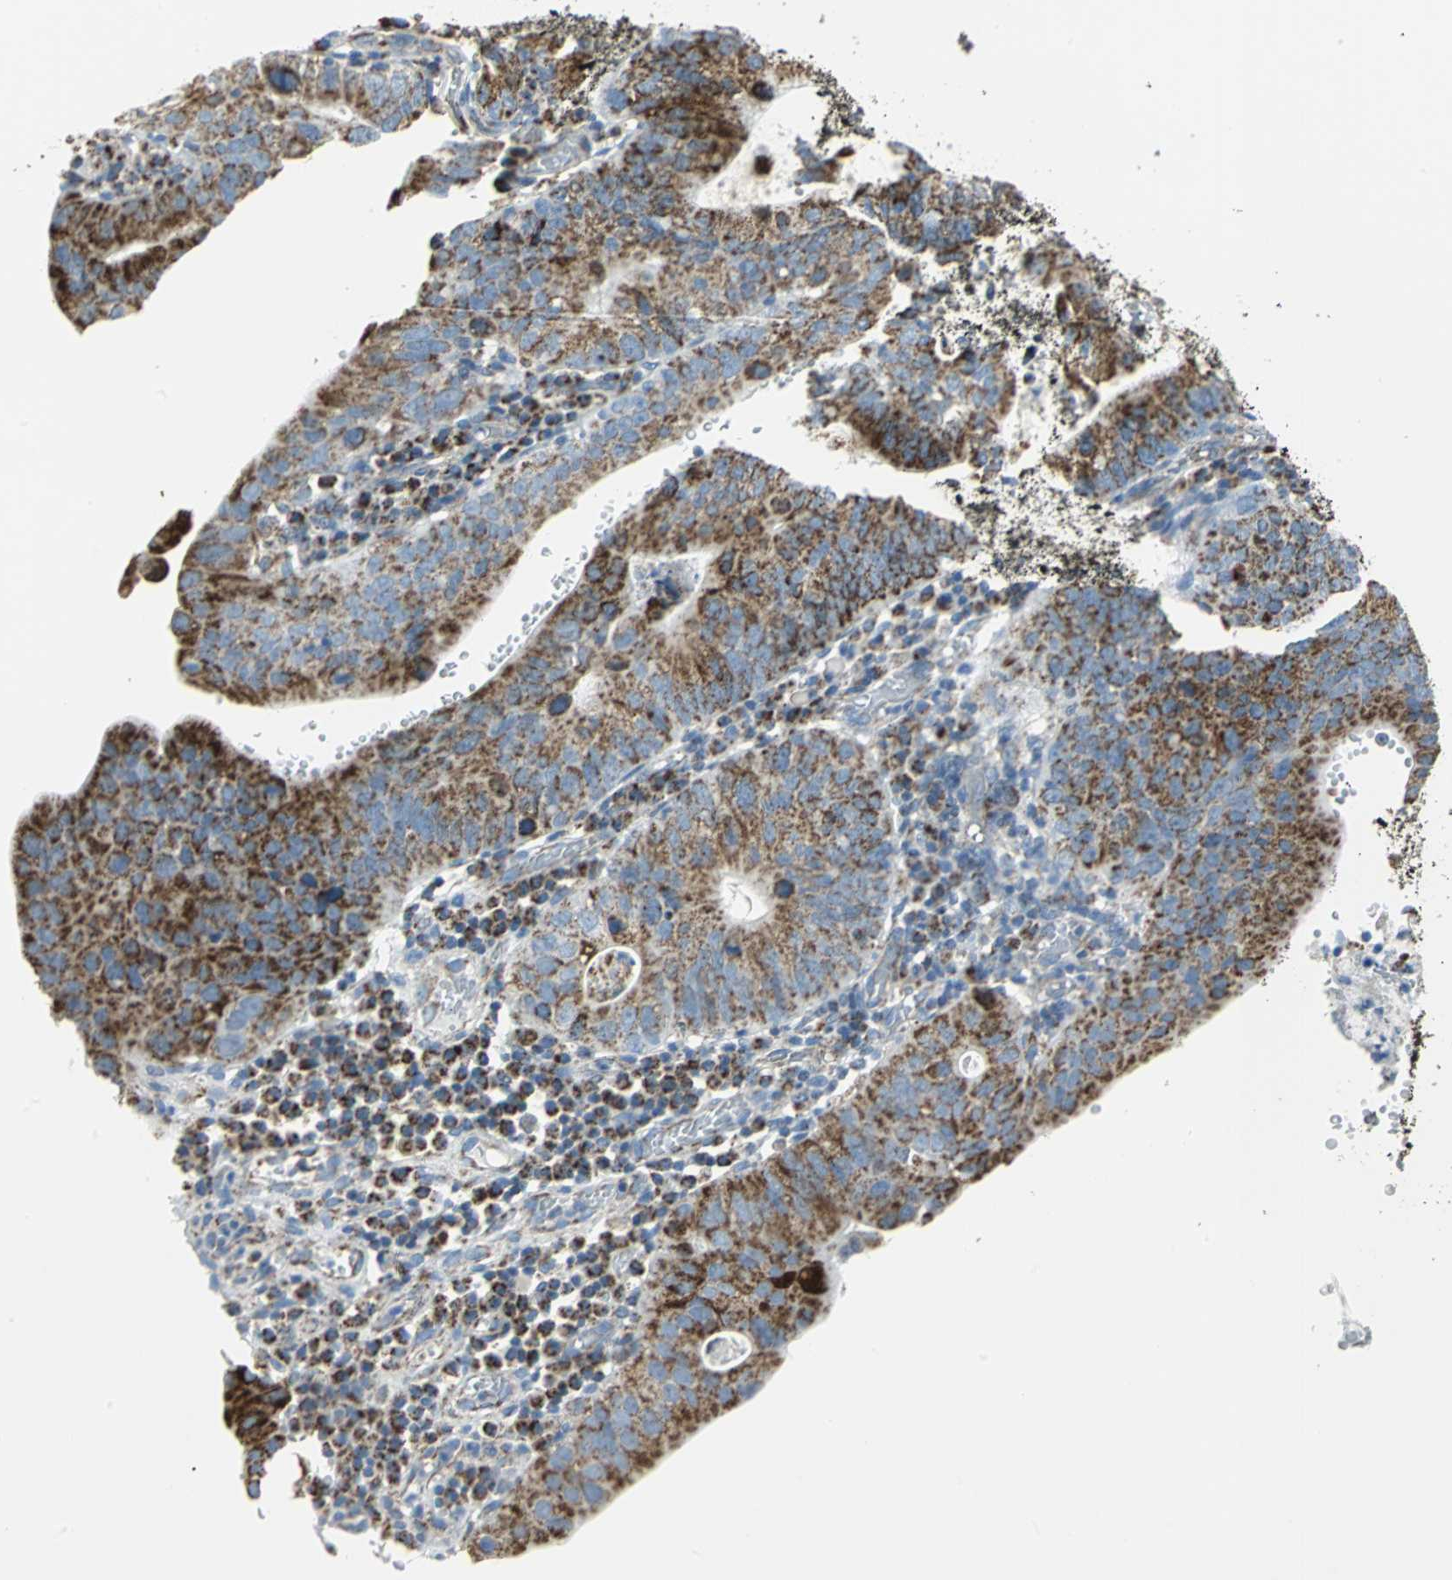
{"staining": {"intensity": "strong", "quantity": ">75%", "location": "cytoplasmic/membranous"}, "tissue": "stomach cancer", "cell_type": "Tumor cells", "image_type": "cancer", "snomed": [{"axis": "morphology", "description": "Adenocarcinoma, NOS"}, {"axis": "topography", "description": "Stomach"}], "caption": "An image showing strong cytoplasmic/membranous positivity in about >75% of tumor cells in adenocarcinoma (stomach), as visualized by brown immunohistochemical staining.", "gene": "NTRK1", "patient": {"sex": "male", "age": 59}}